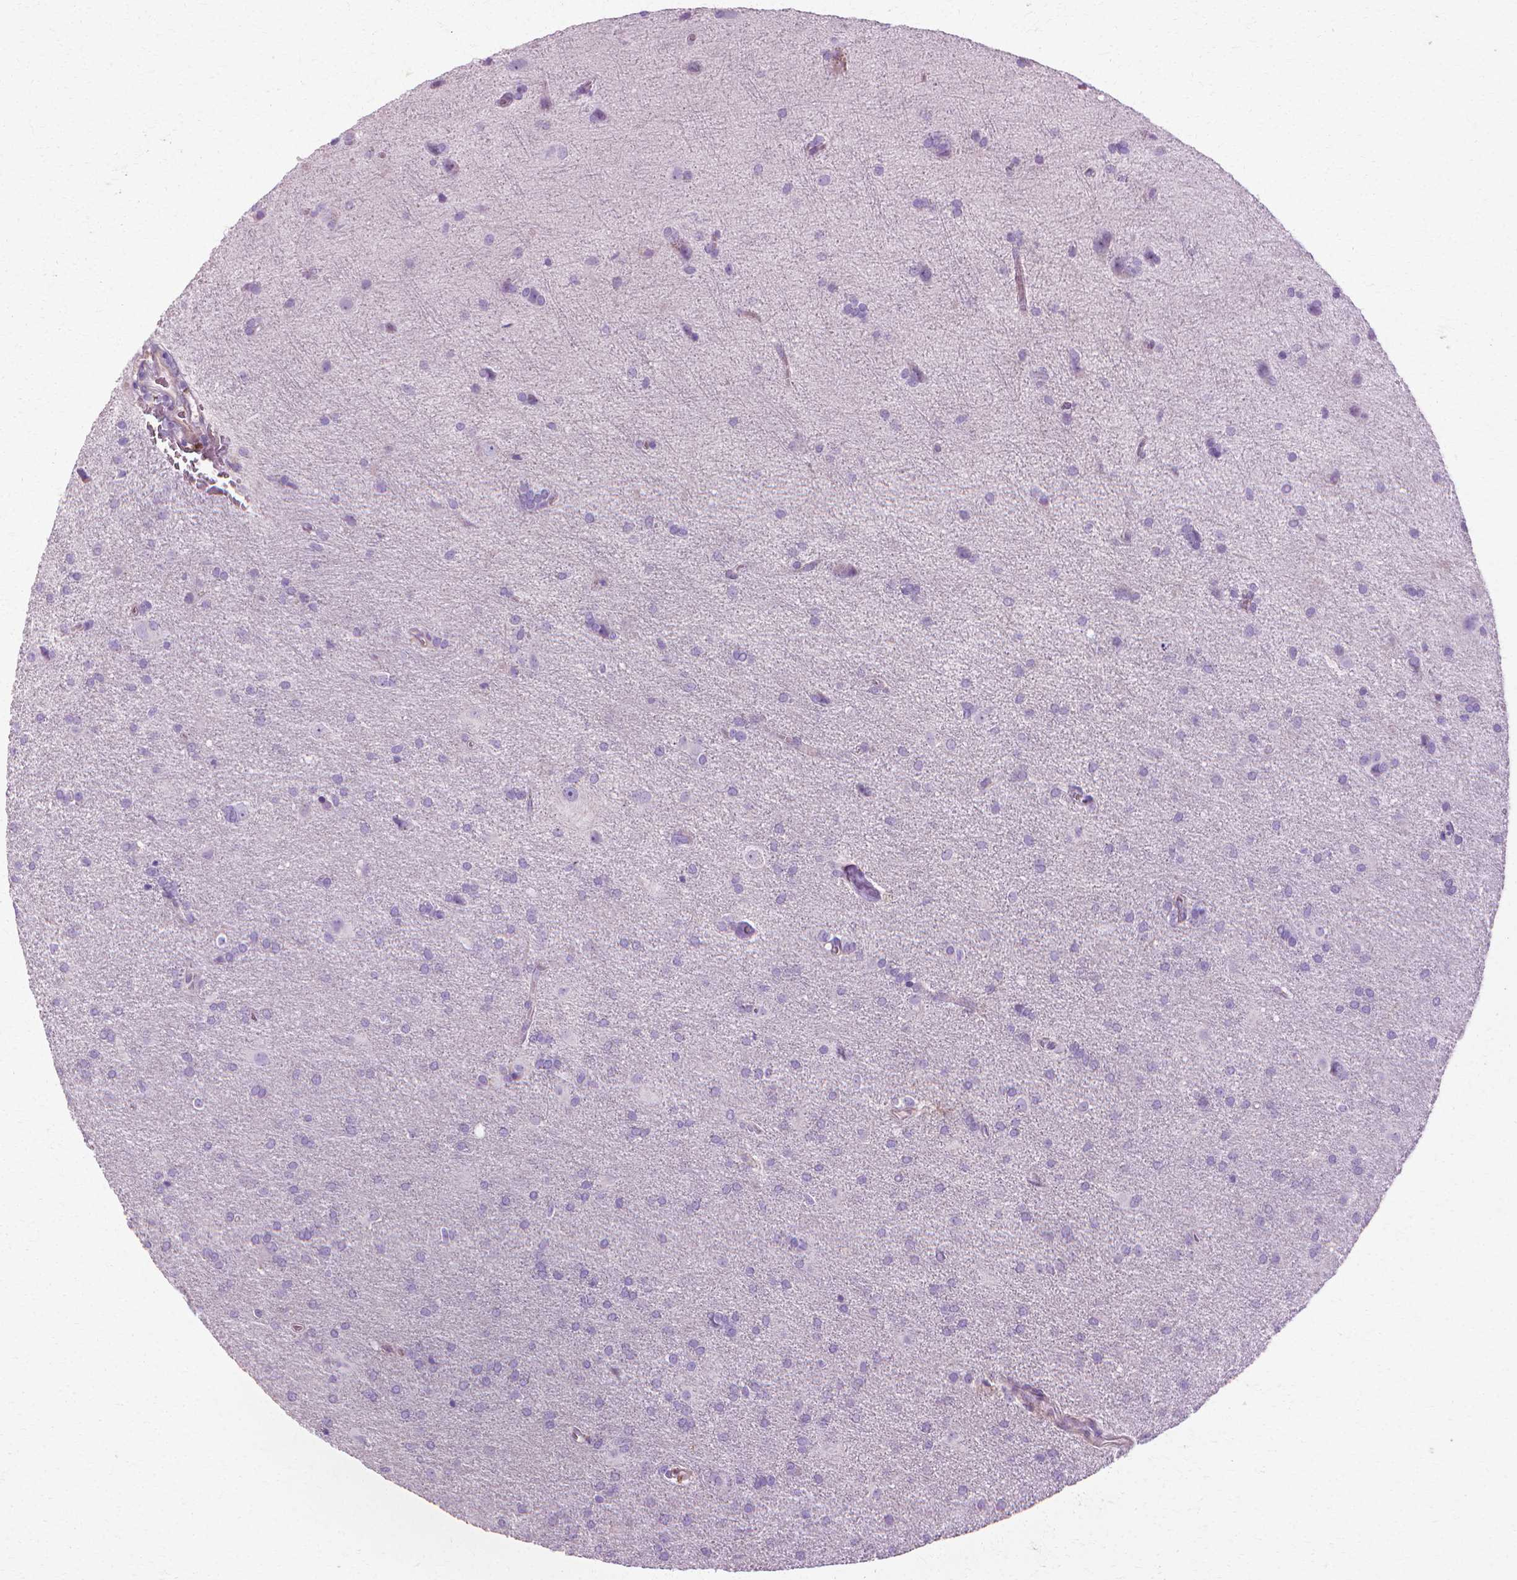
{"staining": {"intensity": "negative", "quantity": "none", "location": "none"}, "tissue": "glioma", "cell_type": "Tumor cells", "image_type": "cancer", "snomed": [{"axis": "morphology", "description": "Glioma, malignant, Low grade"}, {"axis": "topography", "description": "Brain"}], "caption": "Tumor cells show no significant positivity in glioma. (Brightfield microscopy of DAB IHC at high magnification).", "gene": "CFAP157", "patient": {"sex": "male", "age": 58}}